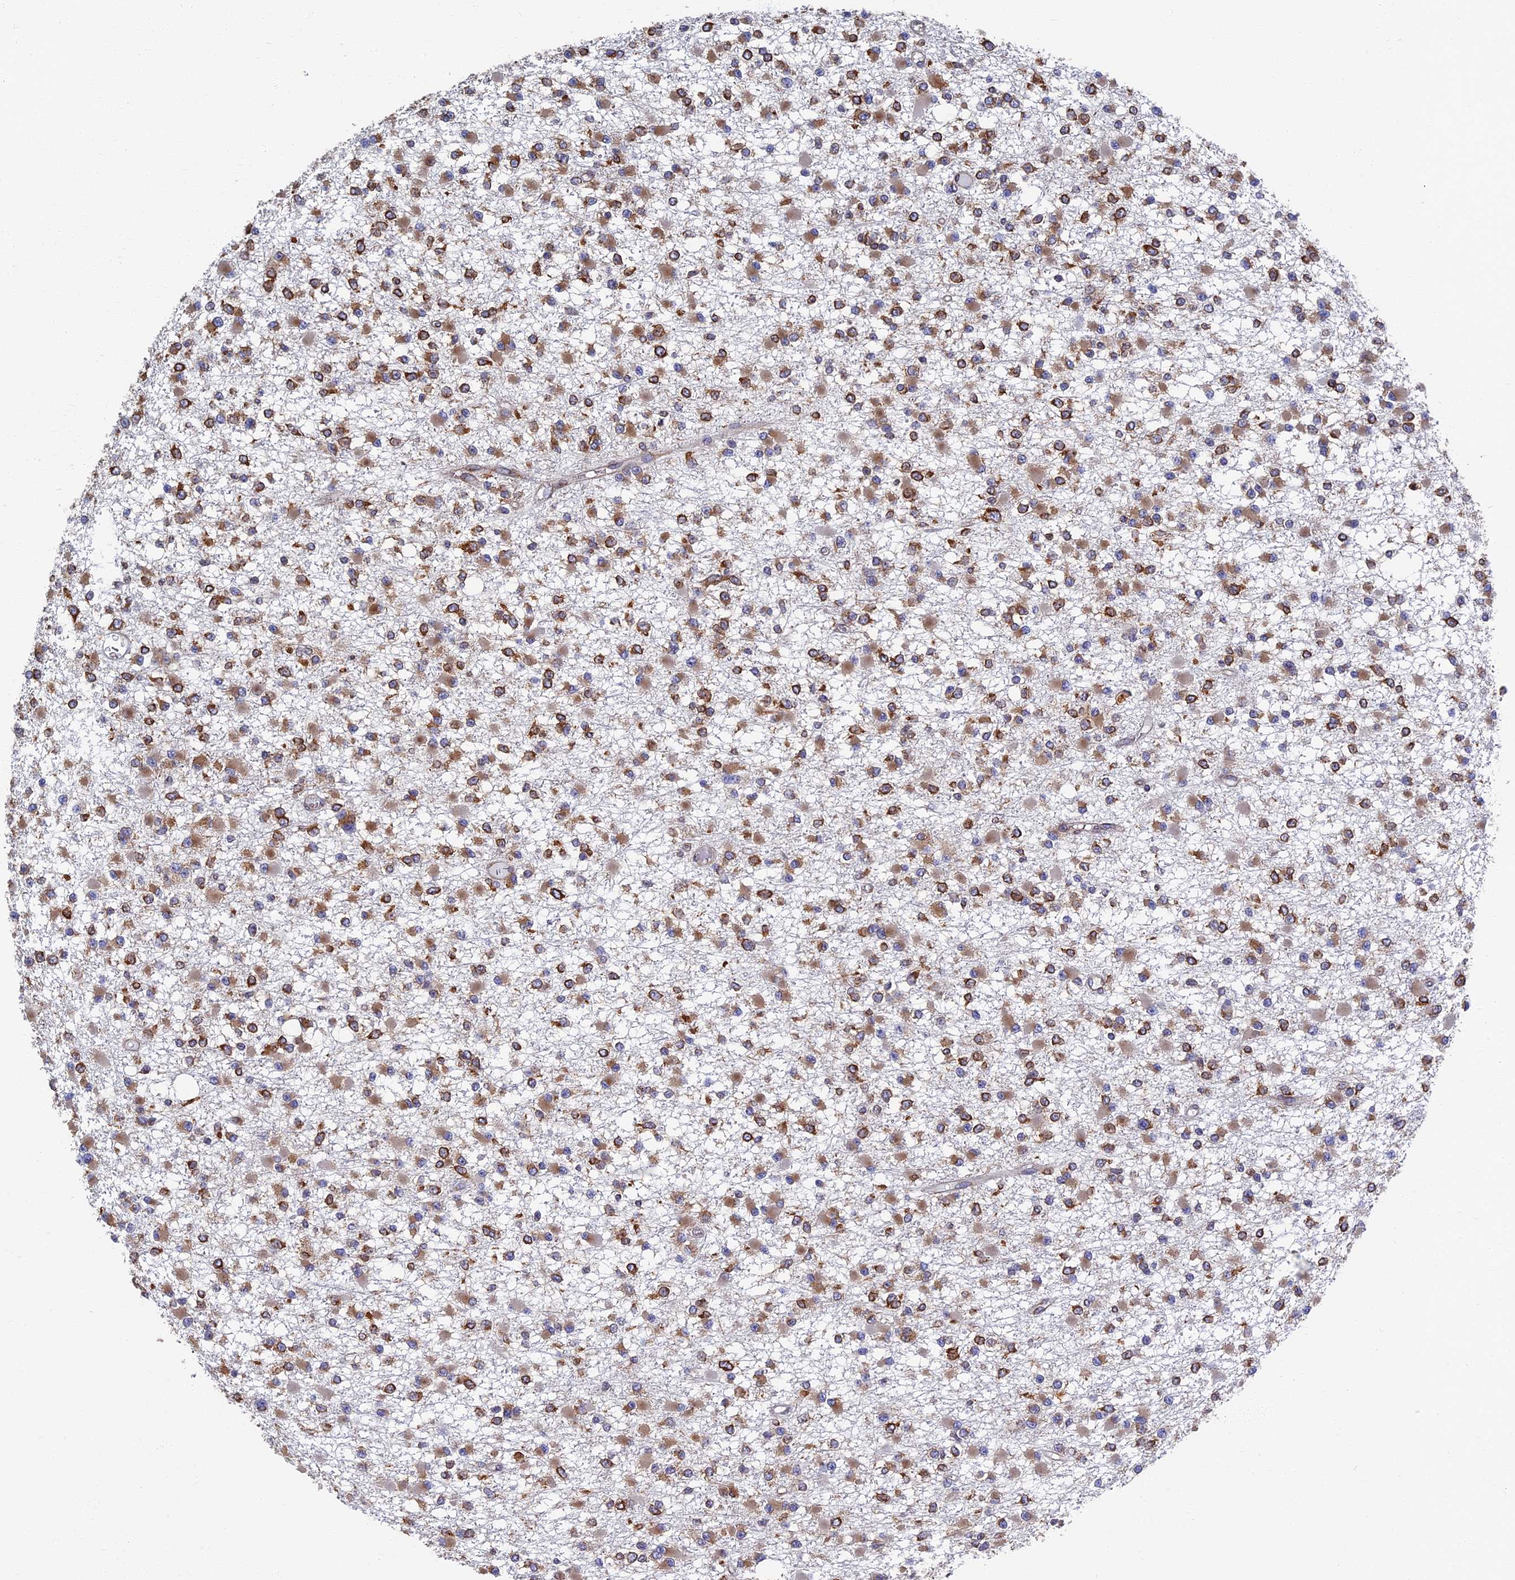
{"staining": {"intensity": "moderate", "quantity": ">75%", "location": "cytoplasmic/membranous"}, "tissue": "glioma", "cell_type": "Tumor cells", "image_type": "cancer", "snomed": [{"axis": "morphology", "description": "Glioma, malignant, Low grade"}, {"axis": "topography", "description": "Brain"}], "caption": "High-magnification brightfield microscopy of malignant low-grade glioma stained with DAB (3,3'-diaminobenzidine) (brown) and counterstained with hematoxylin (blue). tumor cells exhibit moderate cytoplasmic/membranous positivity is seen in approximately>75% of cells.", "gene": "YBX1", "patient": {"sex": "female", "age": 22}}